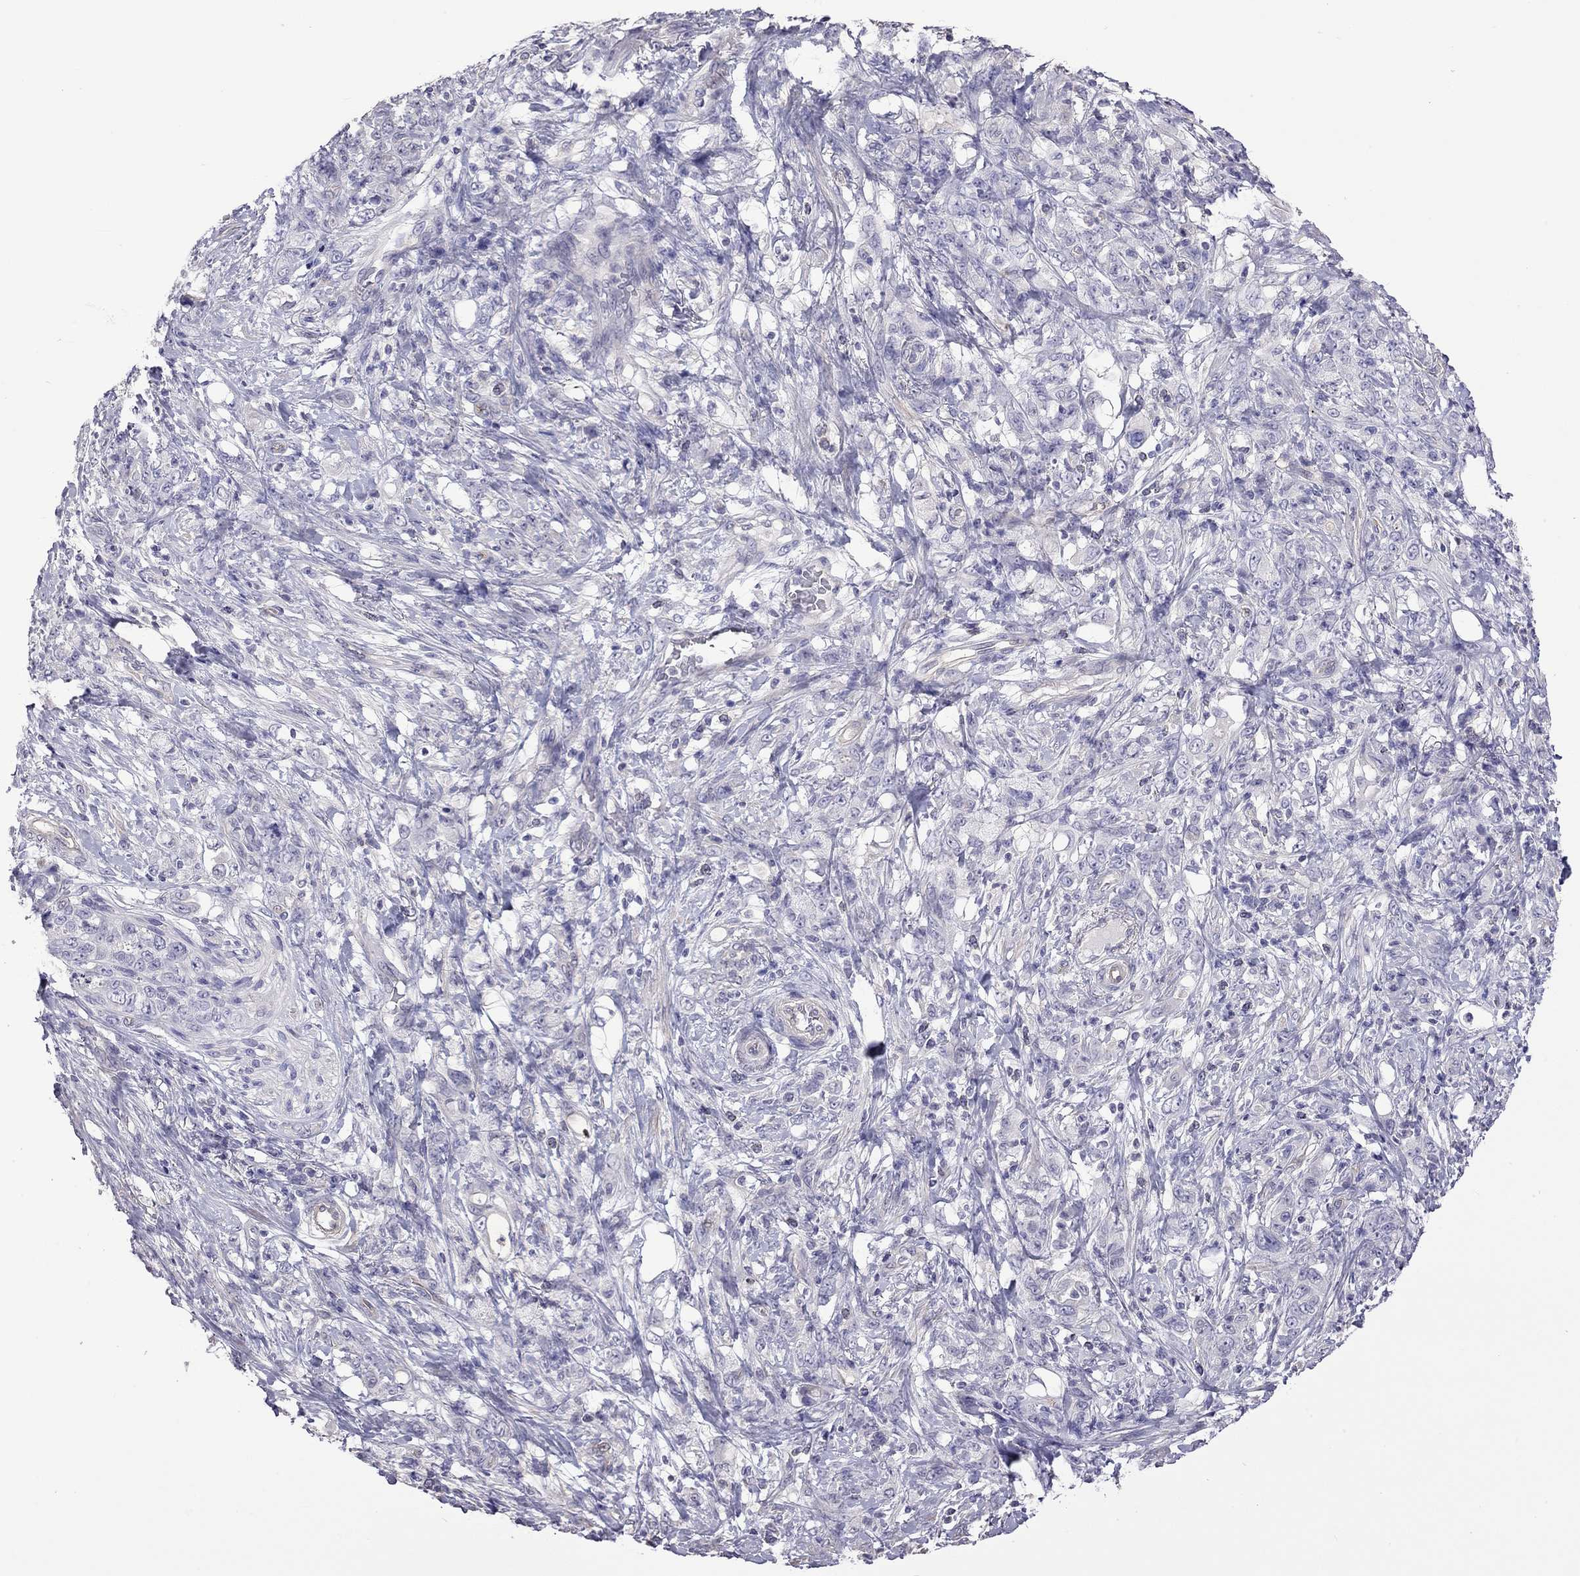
{"staining": {"intensity": "negative", "quantity": "none", "location": "none"}, "tissue": "stomach cancer", "cell_type": "Tumor cells", "image_type": "cancer", "snomed": [{"axis": "morphology", "description": "Adenocarcinoma, NOS"}, {"axis": "topography", "description": "Stomach"}], "caption": "DAB immunohistochemical staining of adenocarcinoma (stomach) demonstrates no significant positivity in tumor cells. The staining is performed using DAB brown chromogen with nuclei counter-stained in using hematoxylin.", "gene": "FEZ1", "patient": {"sex": "female", "age": 79}}